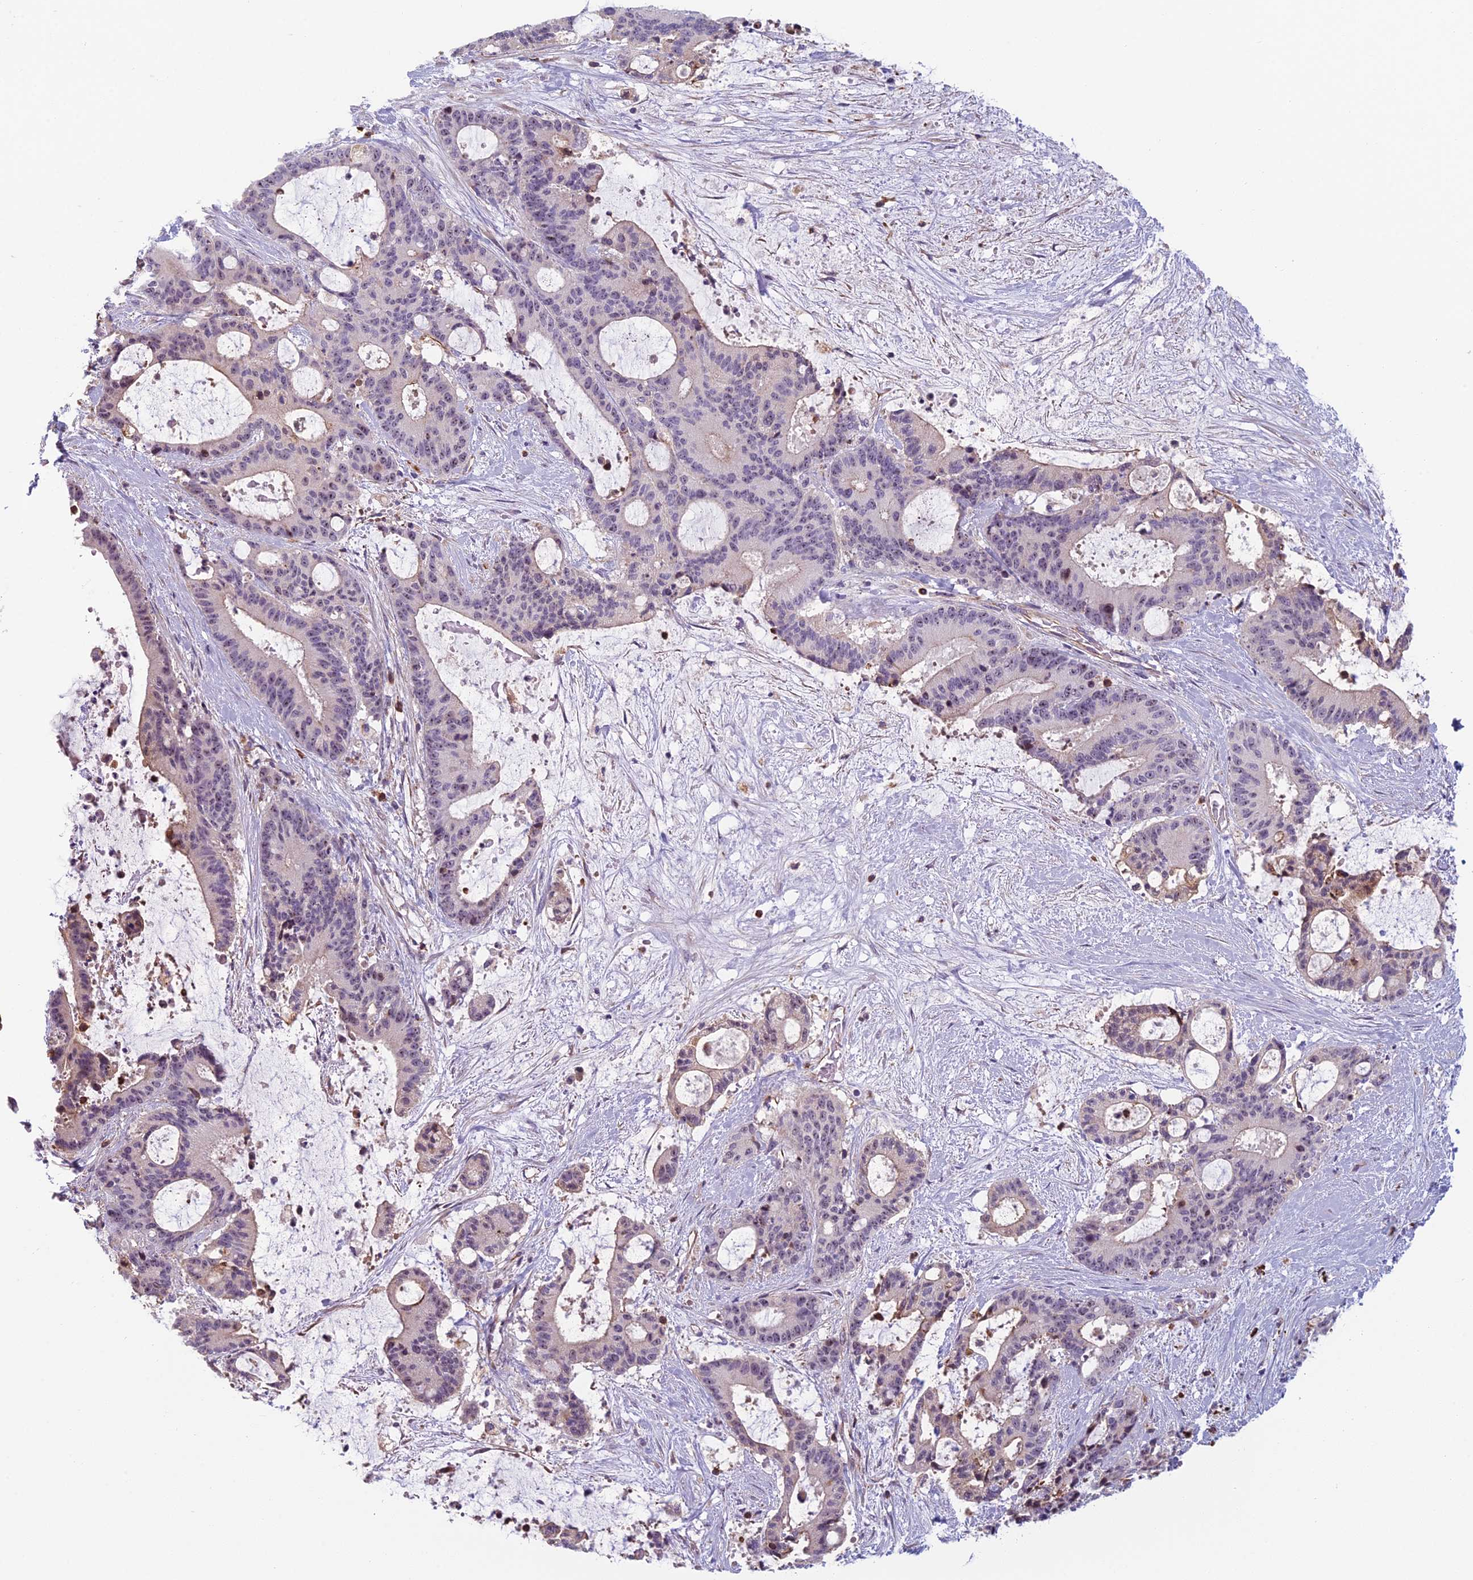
{"staining": {"intensity": "weak", "quantity": "<25%", "location": "nuclear"}, "tissue": "liver cancer", "cell_type": "Tumor cells", "image_type": "cancer", "snomed": [{"axis": "morphology", "description": "Normal tissue, NOS"}, {"axis": "morphology", "description": "Cholangiocarcinoma"}, {"axis": "topography", "description": "Liver"}, {"axis": "topography", "description": "Peripheral nerve tissue"}], "caption": "Liver cholangiocarcinoma was stained to show a protein in brown. There is no significant expression in tumor cells.", "gene": "NOC2L", "patient": {"sex": "female", "age": 73}}